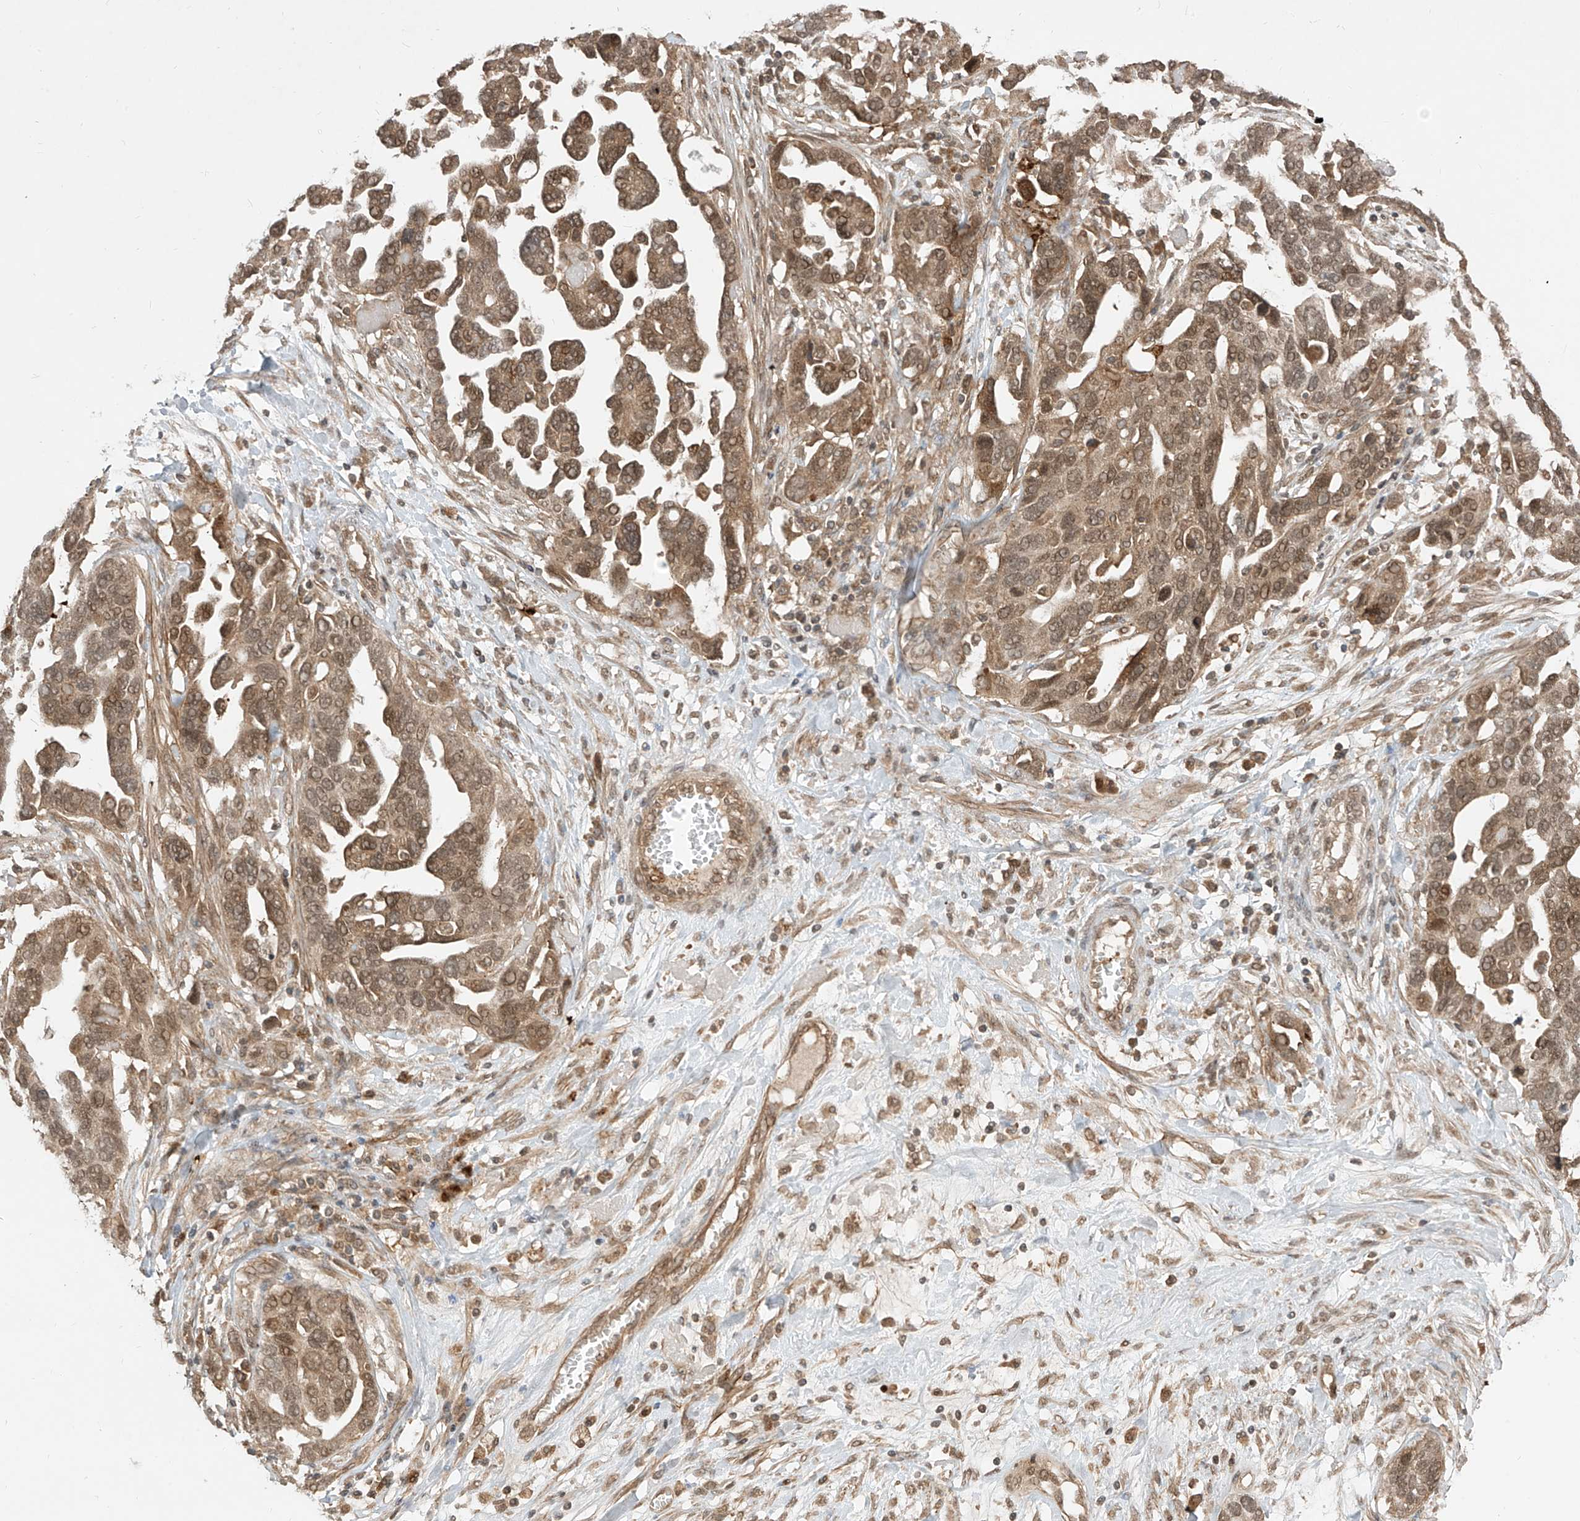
{"staining": {"intensity": "moderate", "quantity": ">75%", "location": "cytoplasmic/membranous,nuclear"}, "tissue": "ovarian cancer", "cell_type": "Tumor cells", "image_type": "cancer", "snomed": [{"axis": "morphology", "description": "Cystadenocarcinoma, serous, NOS"}, {"axis": "topography", "description": "Ovary"}], "caption": "Immunohistochemical staining of ovarian cancer reveals medium levels of moderate cytoplasmic/membranous and nuclear protein positivity in approximately >75% of tumor cells.", "gene": "LCOR", "patient": {"sex": "female", "age": 54}}